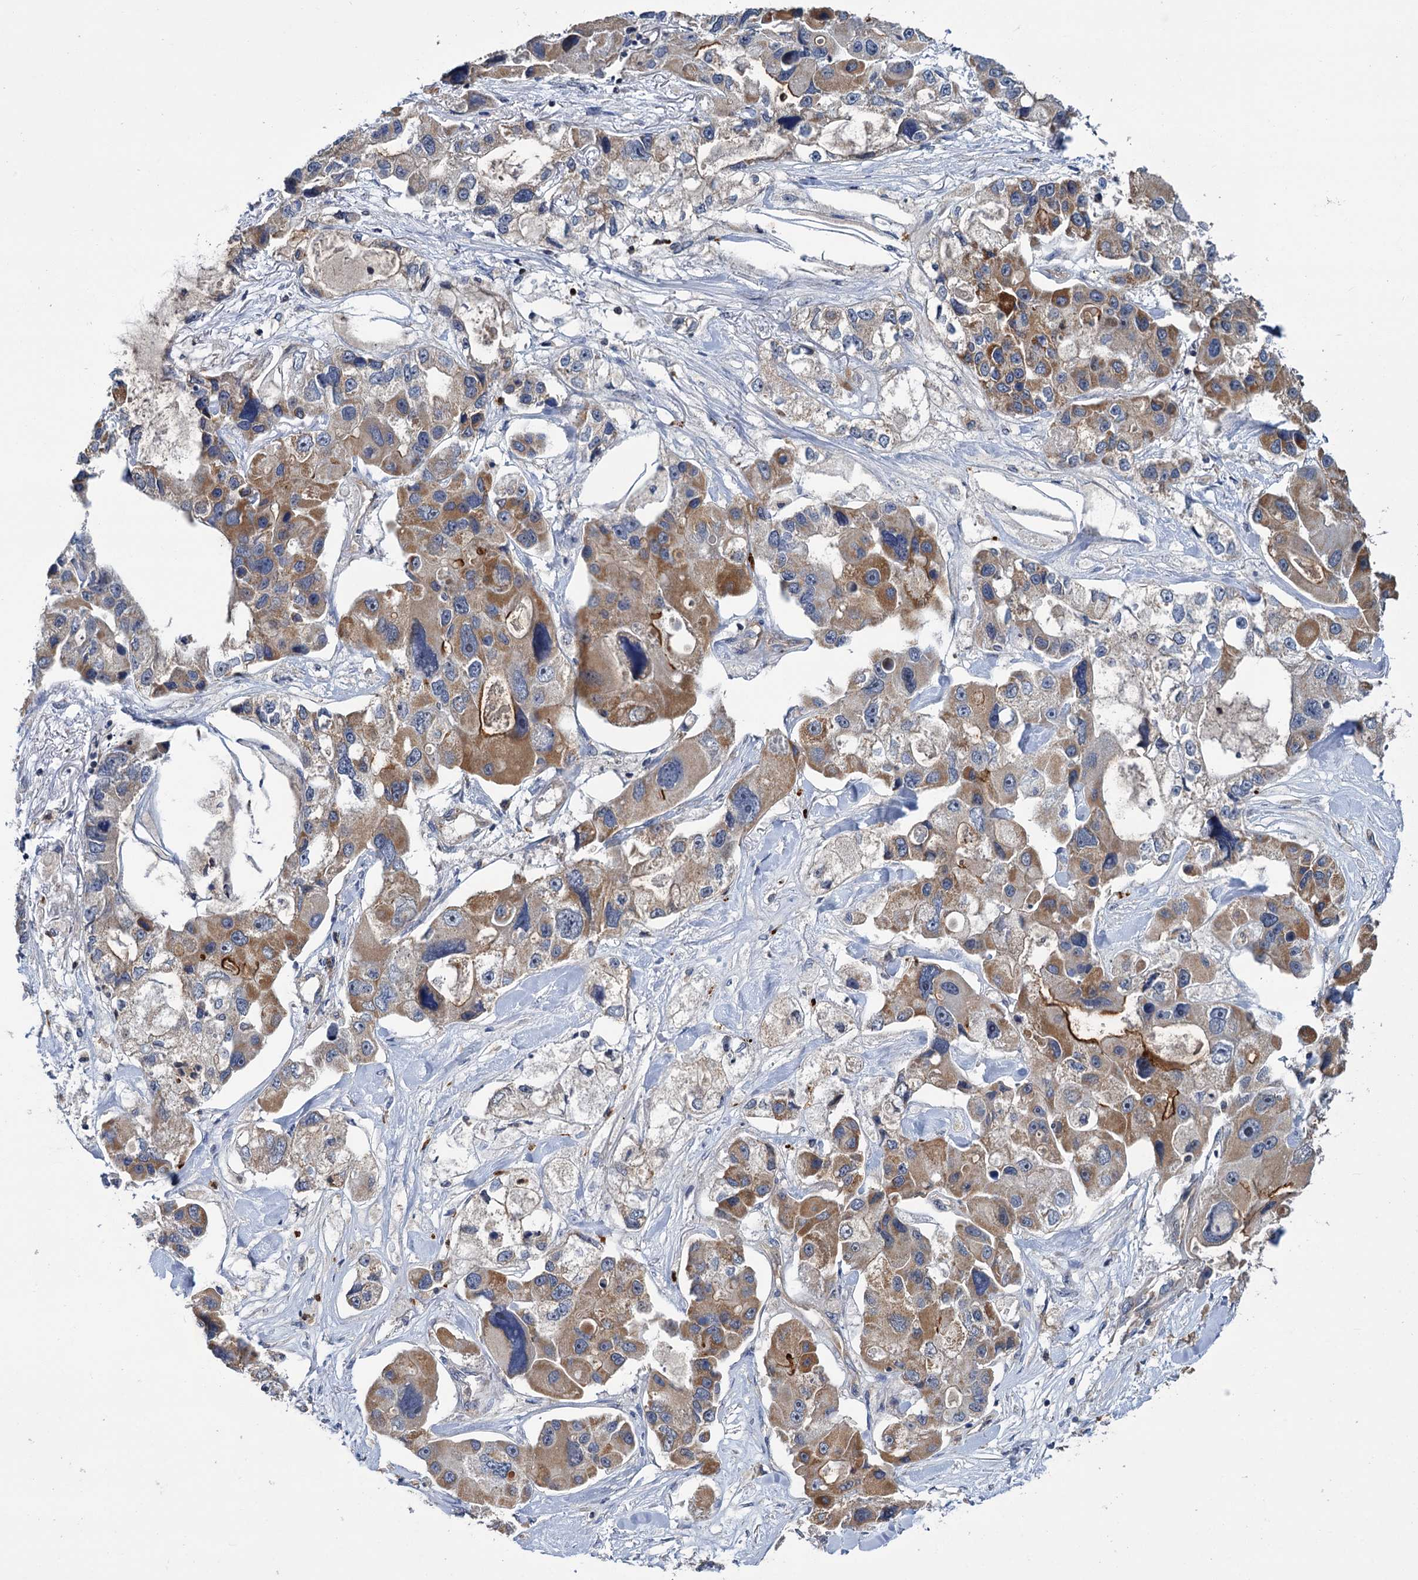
{"staining": {"intensity": "moderate", "quantity": ">75%", "location": "cytoplasmic/membranous"}, "tissue": "lung cancer", "cell_type": "Tumor cells", "image_type": "cancer", "snomed": [{"axis": "morphology", "description": "Adenocarcinoma, NOS"}, {"axis": "topography", "description": "Lung"}], "caption": "Lung adenocarcinoma stained with DAB immunohistochemistry shows medium levels of moderate cytoplasmic/membranous positivity in approximately >75% of tumor cells.", "gene": "DYNC2H1", "patient": {"sex": "female", "age": 54}}